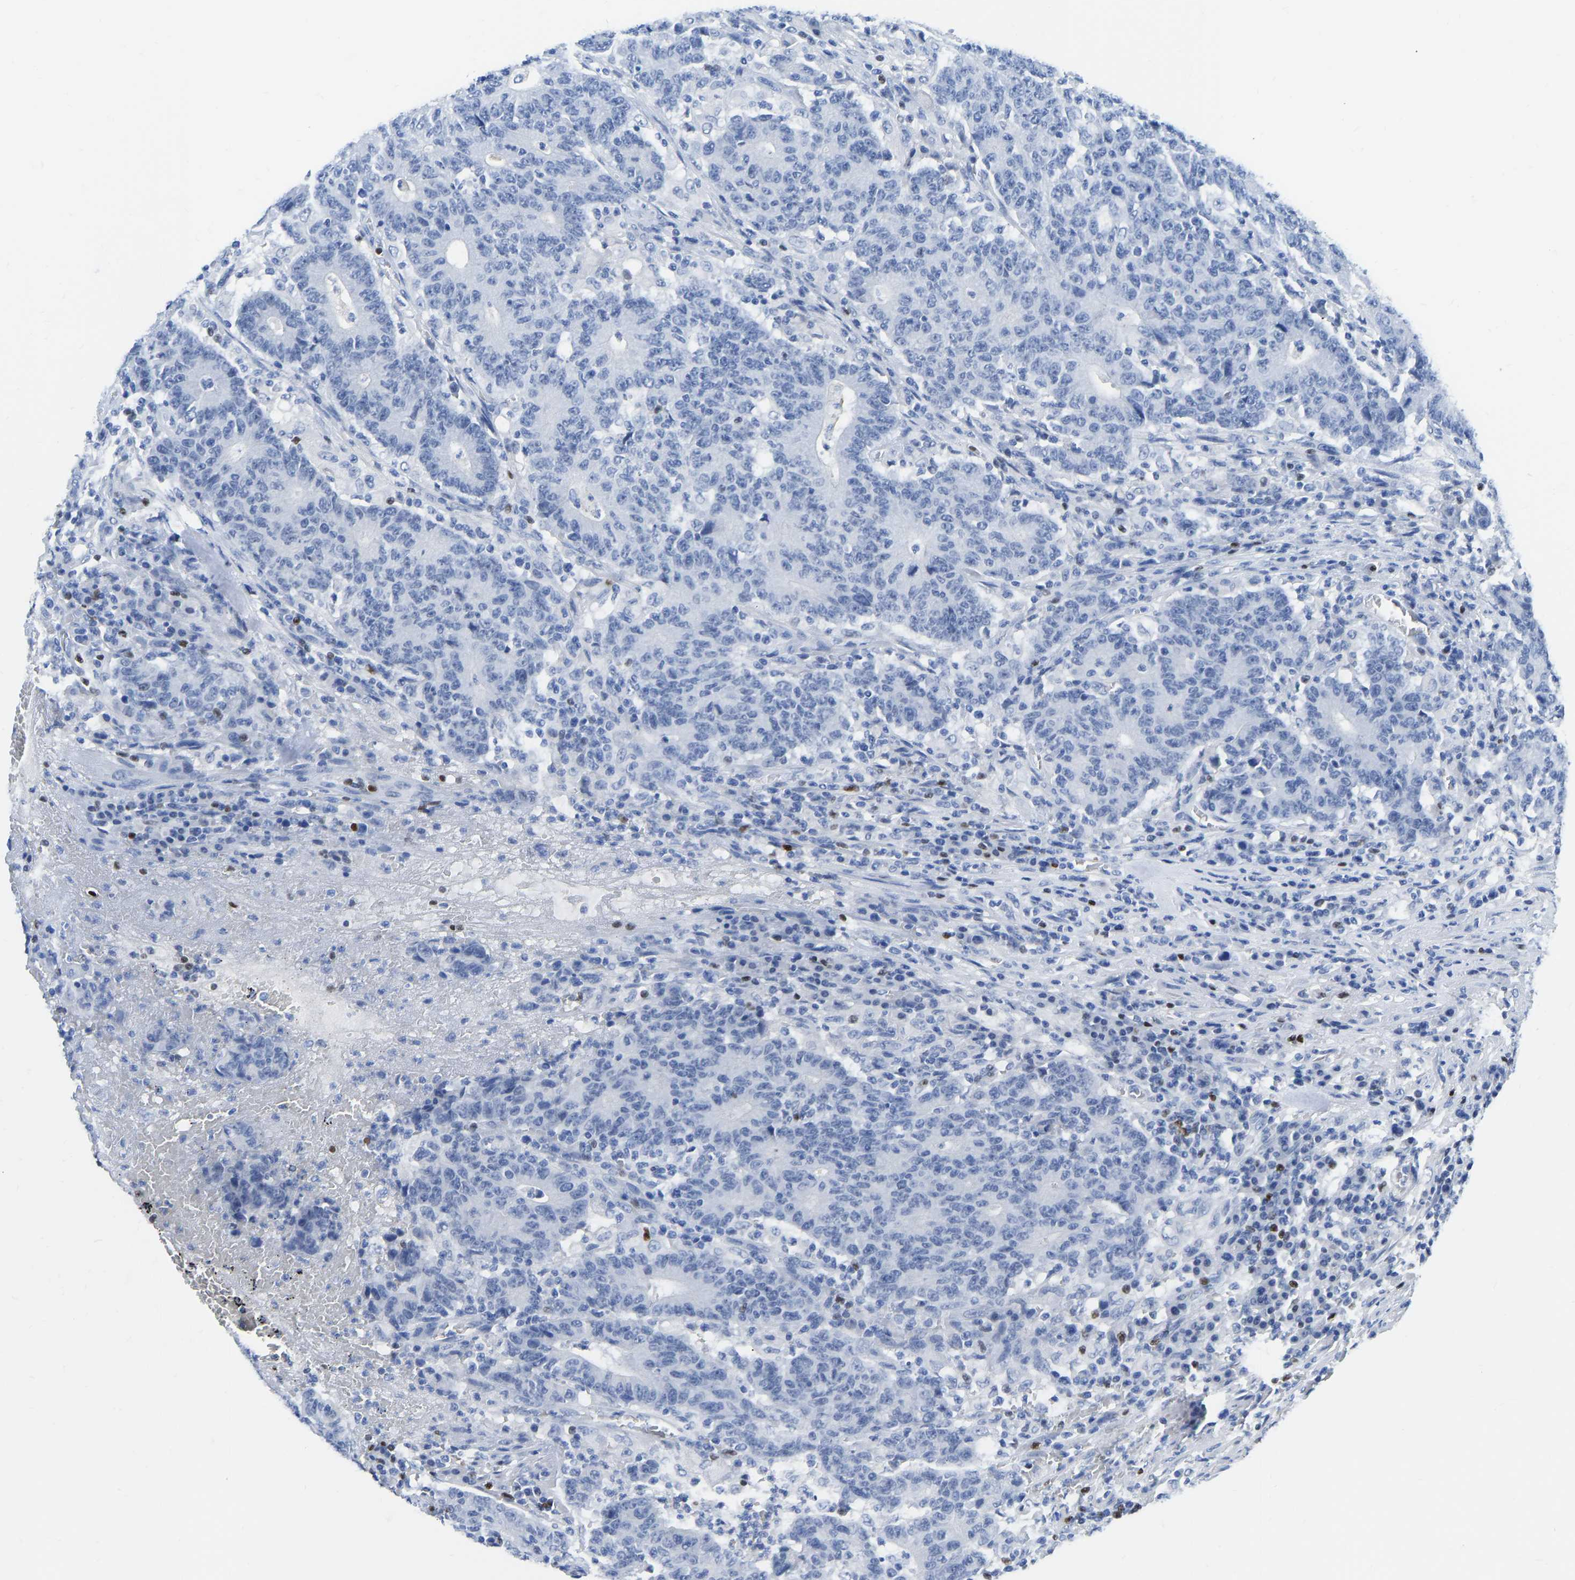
{"staining": {"intensity": "negative", "quantity": "none", "location": "none"}, "tissue": "colorectal cancer", "cell_type": "Tumor cells", "image_type": "cancer", "snomed": [{"axis": "morphology", "description": "Normal tissue, NOS"}, {"axis": "morphology", "description": "Adenocarcinoma, NOS"}, {"axis": "topography", "description": "Colon"}], "caption": "An IHC histopathology image of colorectal cancer is shown. There is no staining in tumor cells of colorectal cancer.", "gene": "TCF7", "patient": {"sex": "female", "age": 75}}